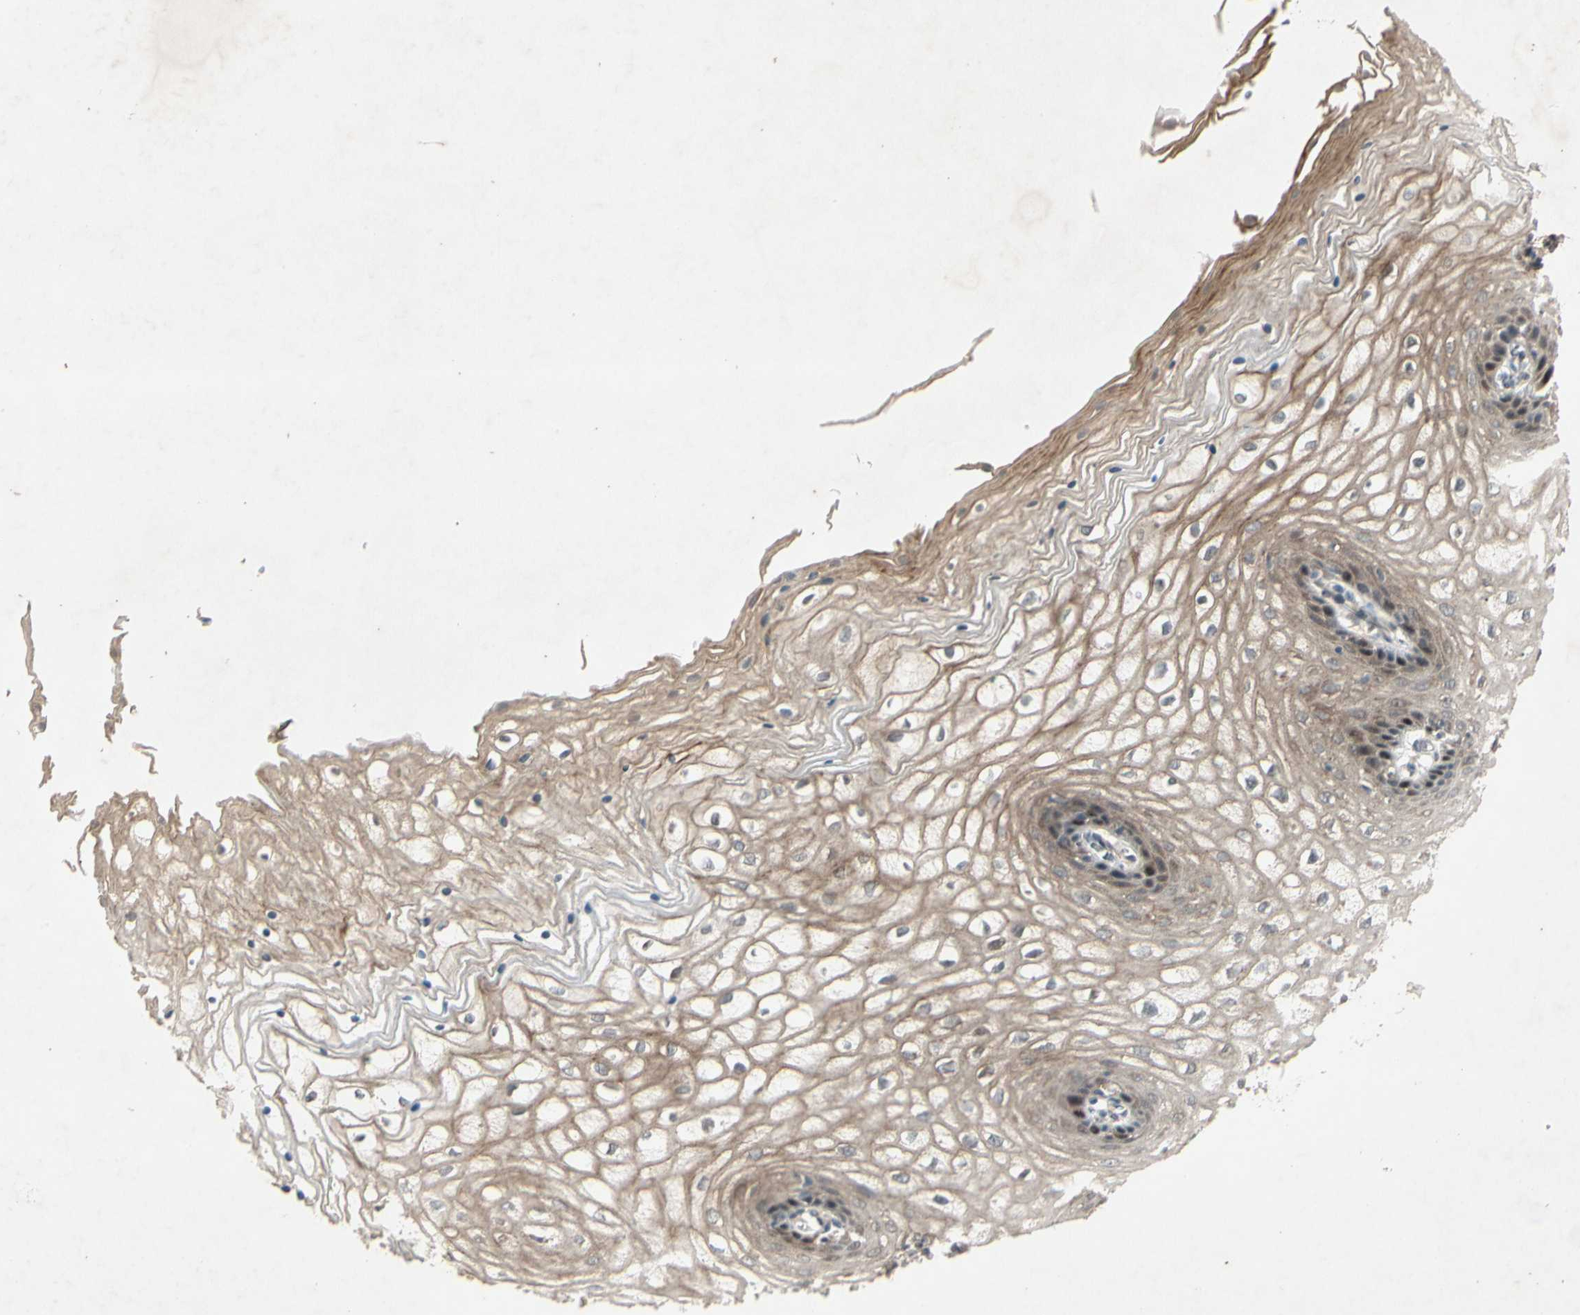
{"staining": {"intensity": "strong", "quantity": "<25%", "location": "cytoplasmic/membranous,nuclear"}, "tissue": "vagina", "cell_type": "Squamous epithelial cells", "image_type": "normal", "snomed": [{"axis": "morphology", "description": "Normal tissue, NOS"}, {"axis": "topography", "description": "Vagina"}], "caption": "This micrograph shows unremarkable vagina stained with IHC to label a protein in brown. The cytoplasmic/membranous,nuclear of squamous epithelial cells show strong positivity for the protein. Nuclei are counter-stained blue.", "gene": "FHDC1", "patient": {"sex": "female", "age": 34}}